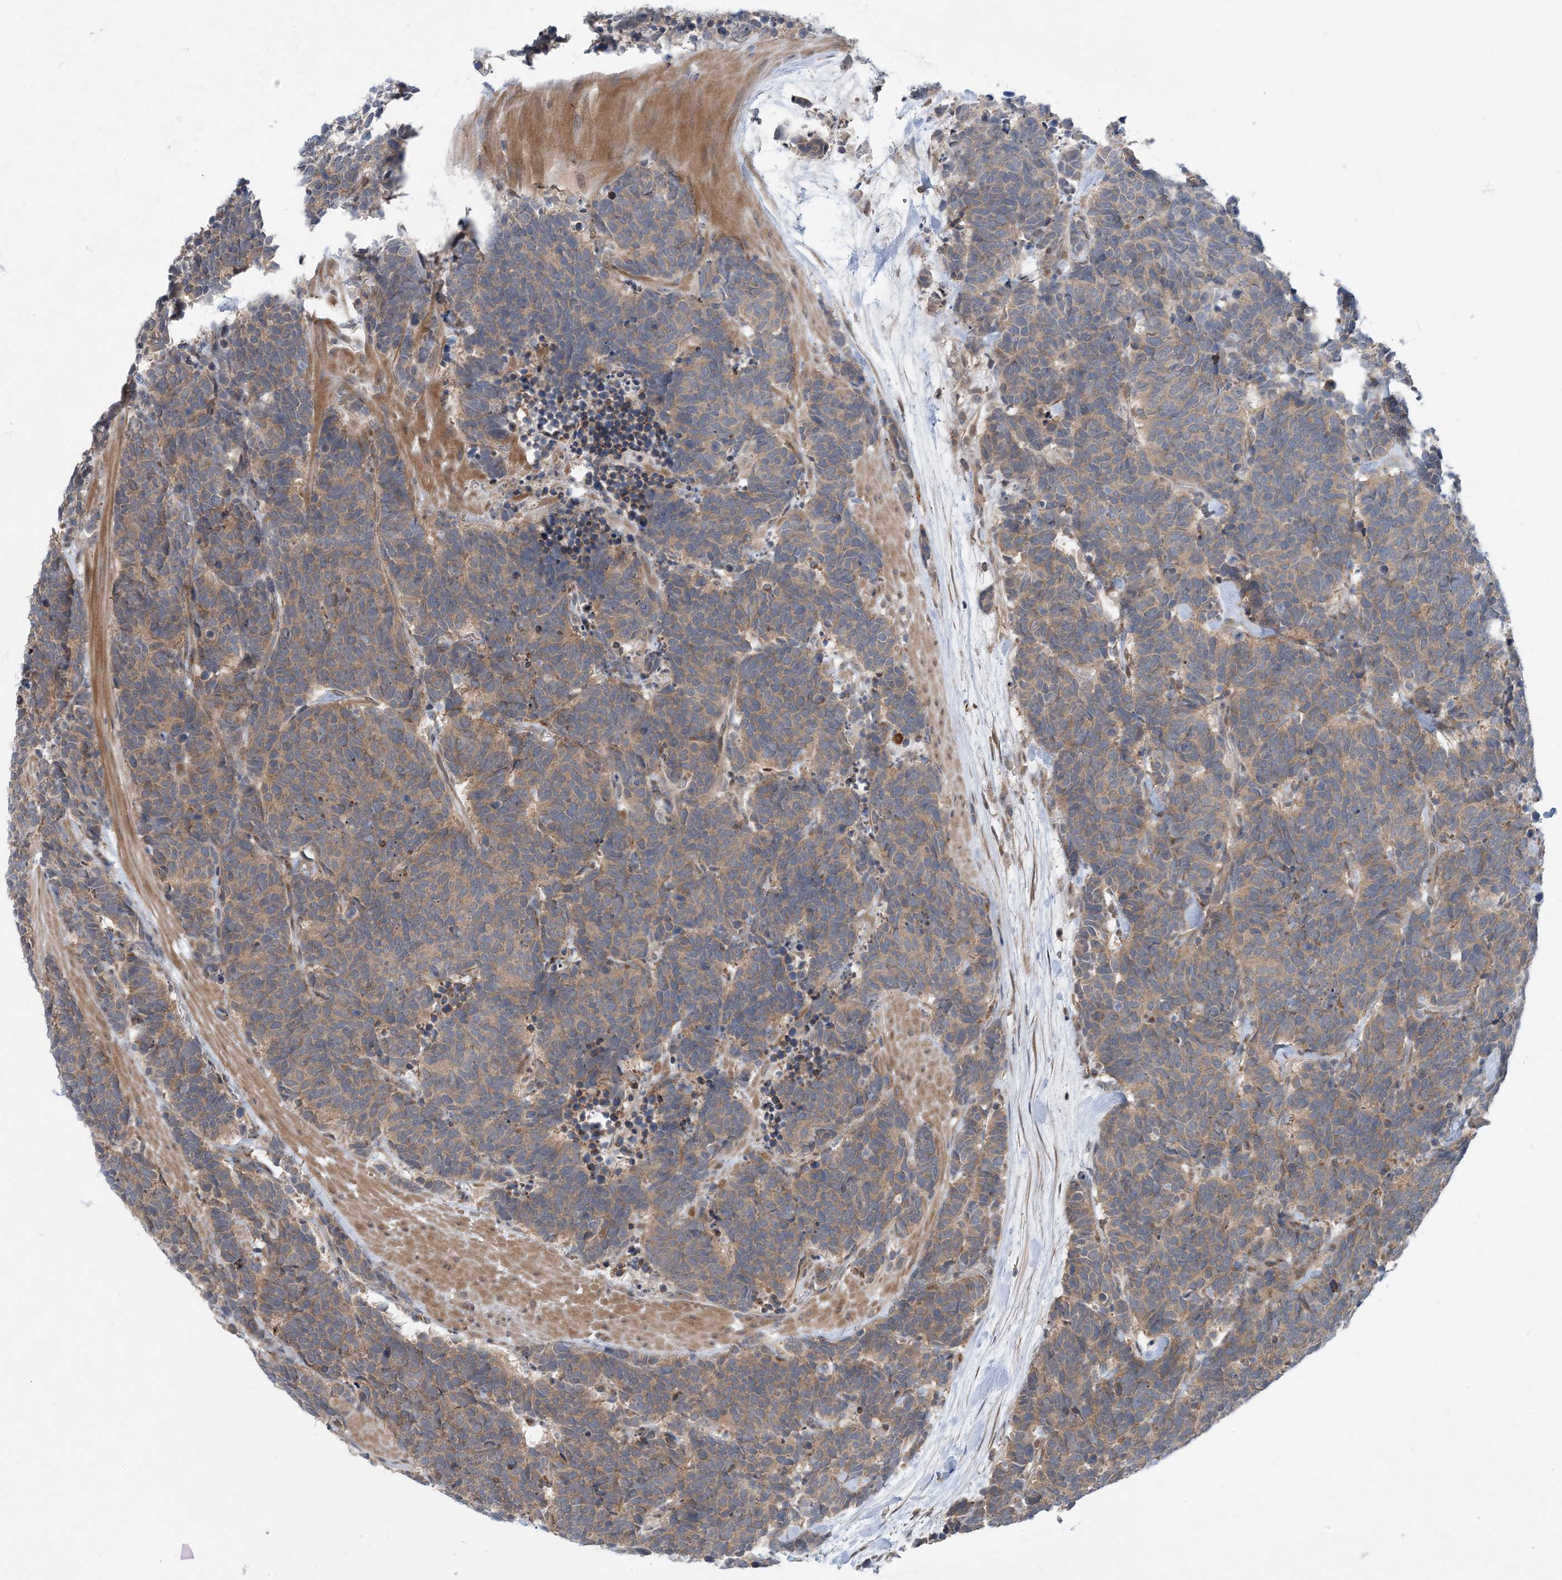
{"staining": {"intensity": "weak", "quantity": ">75%", "location": "cytoplasmic/membranous"}, "tissue": "carcinoid", "cell_type": "Tumor cells", "image_type": "cancer", "snomed": [{"axis": "morphology", "description": "Carcinoma, NOS"}, {"axis": "morphology", "description": "Carcinoid, malignant, NOS"}, {"axis": "topography", "description": "Urinary bladder"}], "caption": "A histopathology image of malignant carcinoid stained for a protein displays weak cytoplasmic/membranous brown staining in tumor cells.", "gene": "PHOSPHO2", "patient": {"sex": "male", "age": 57}}